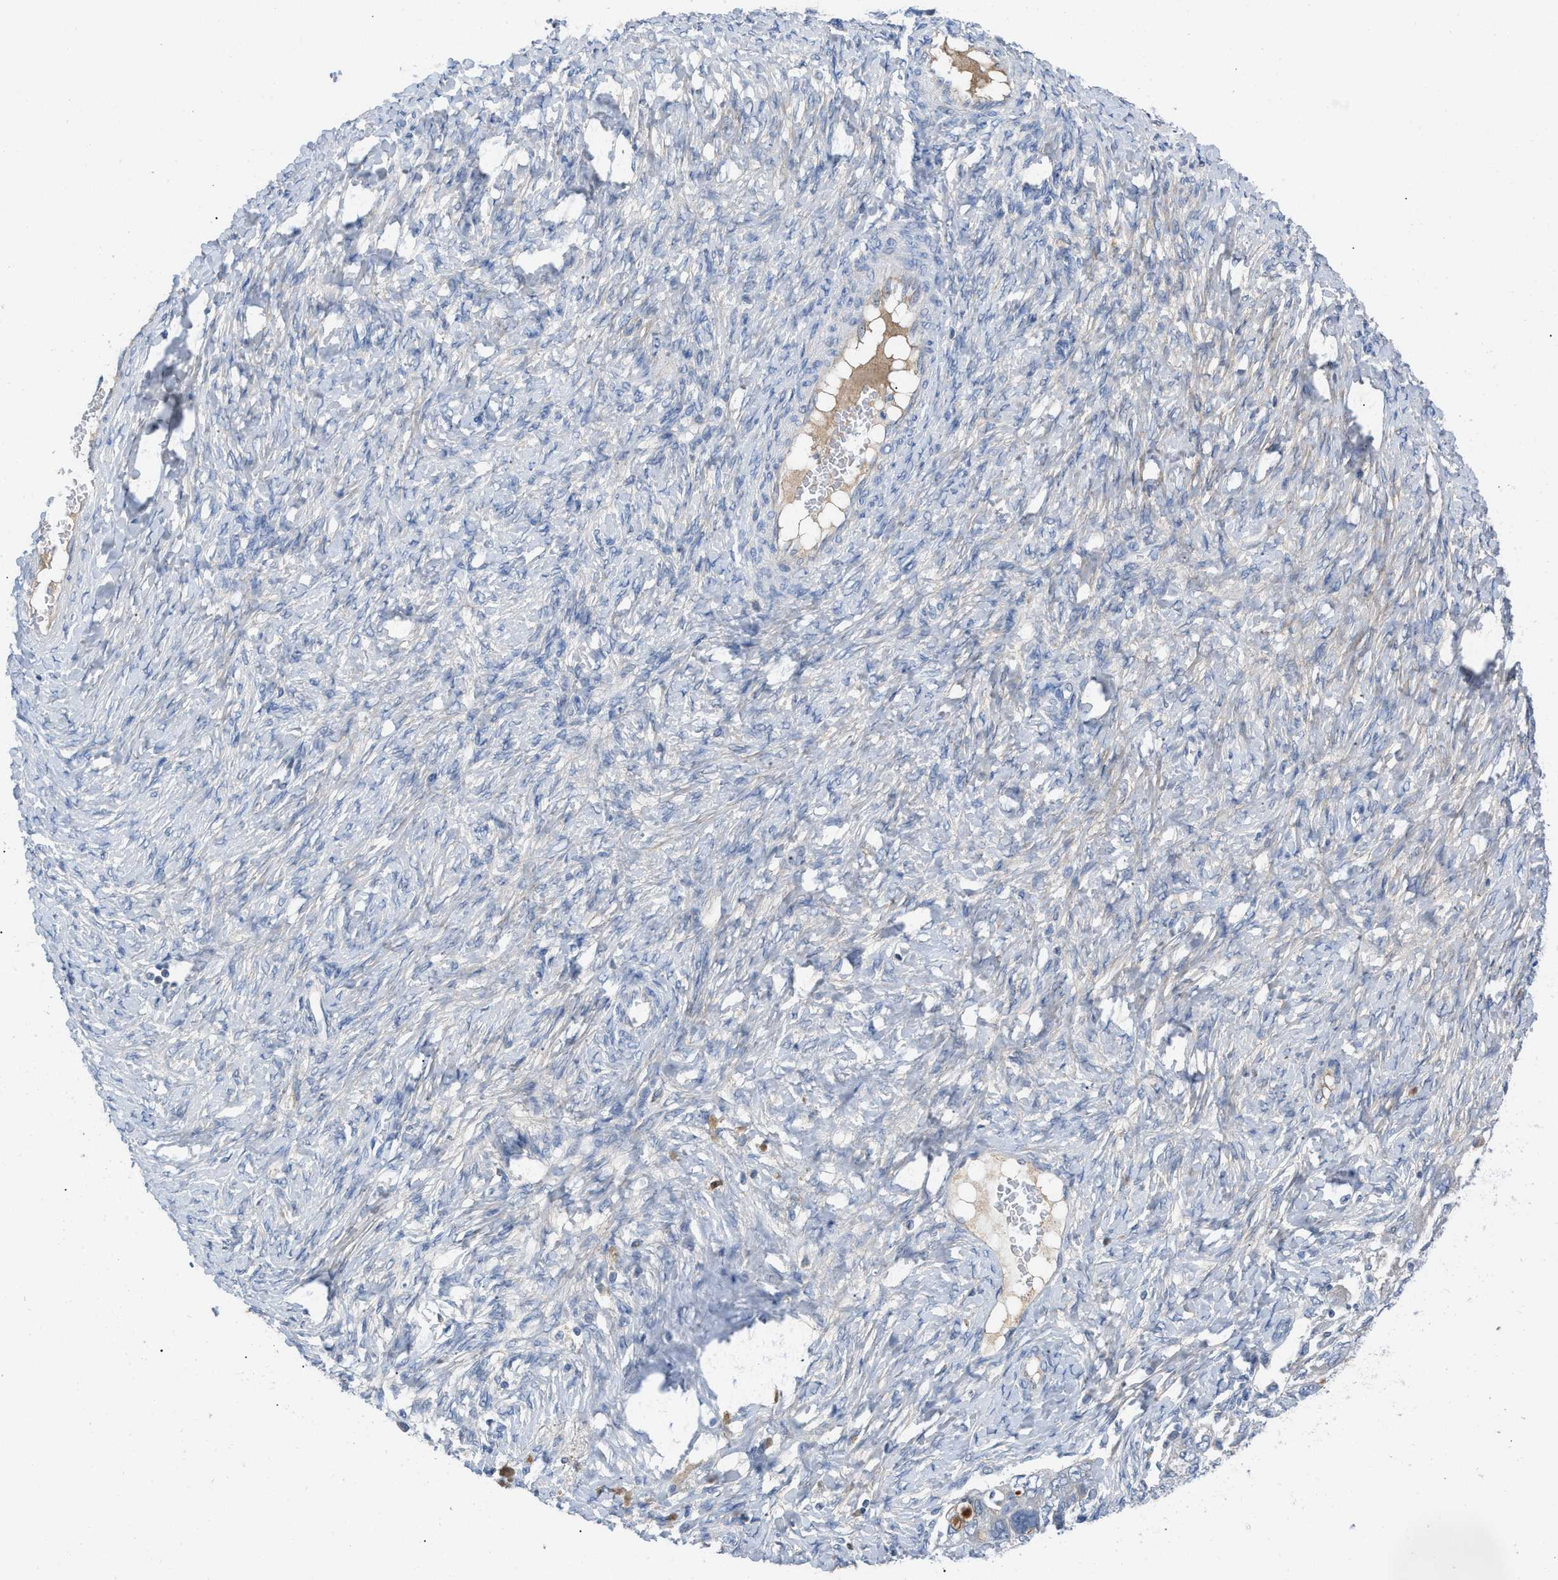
{"staining": {"intensity": "negative", "quantity": "none", "location": "none"}, "tissue": "ovarian cancer", "cell_type": "Tumor cells", "image_type": "cancer", "snomed": [{"axis": "morphology", "description": "Carcinoma, NOS"}, {"axis": "morphology", "description": "Cystadenocarcinoma, serous, NOS"}, {"axis": "topography", "description": "Ovary"}], "caption": "Ovarian cancer (carcinoma) was stained to show a protein in brown. There is no significant staining in tumor cells.", "gene": "HPX", "patient": {"sex": "female", "age": 69}}